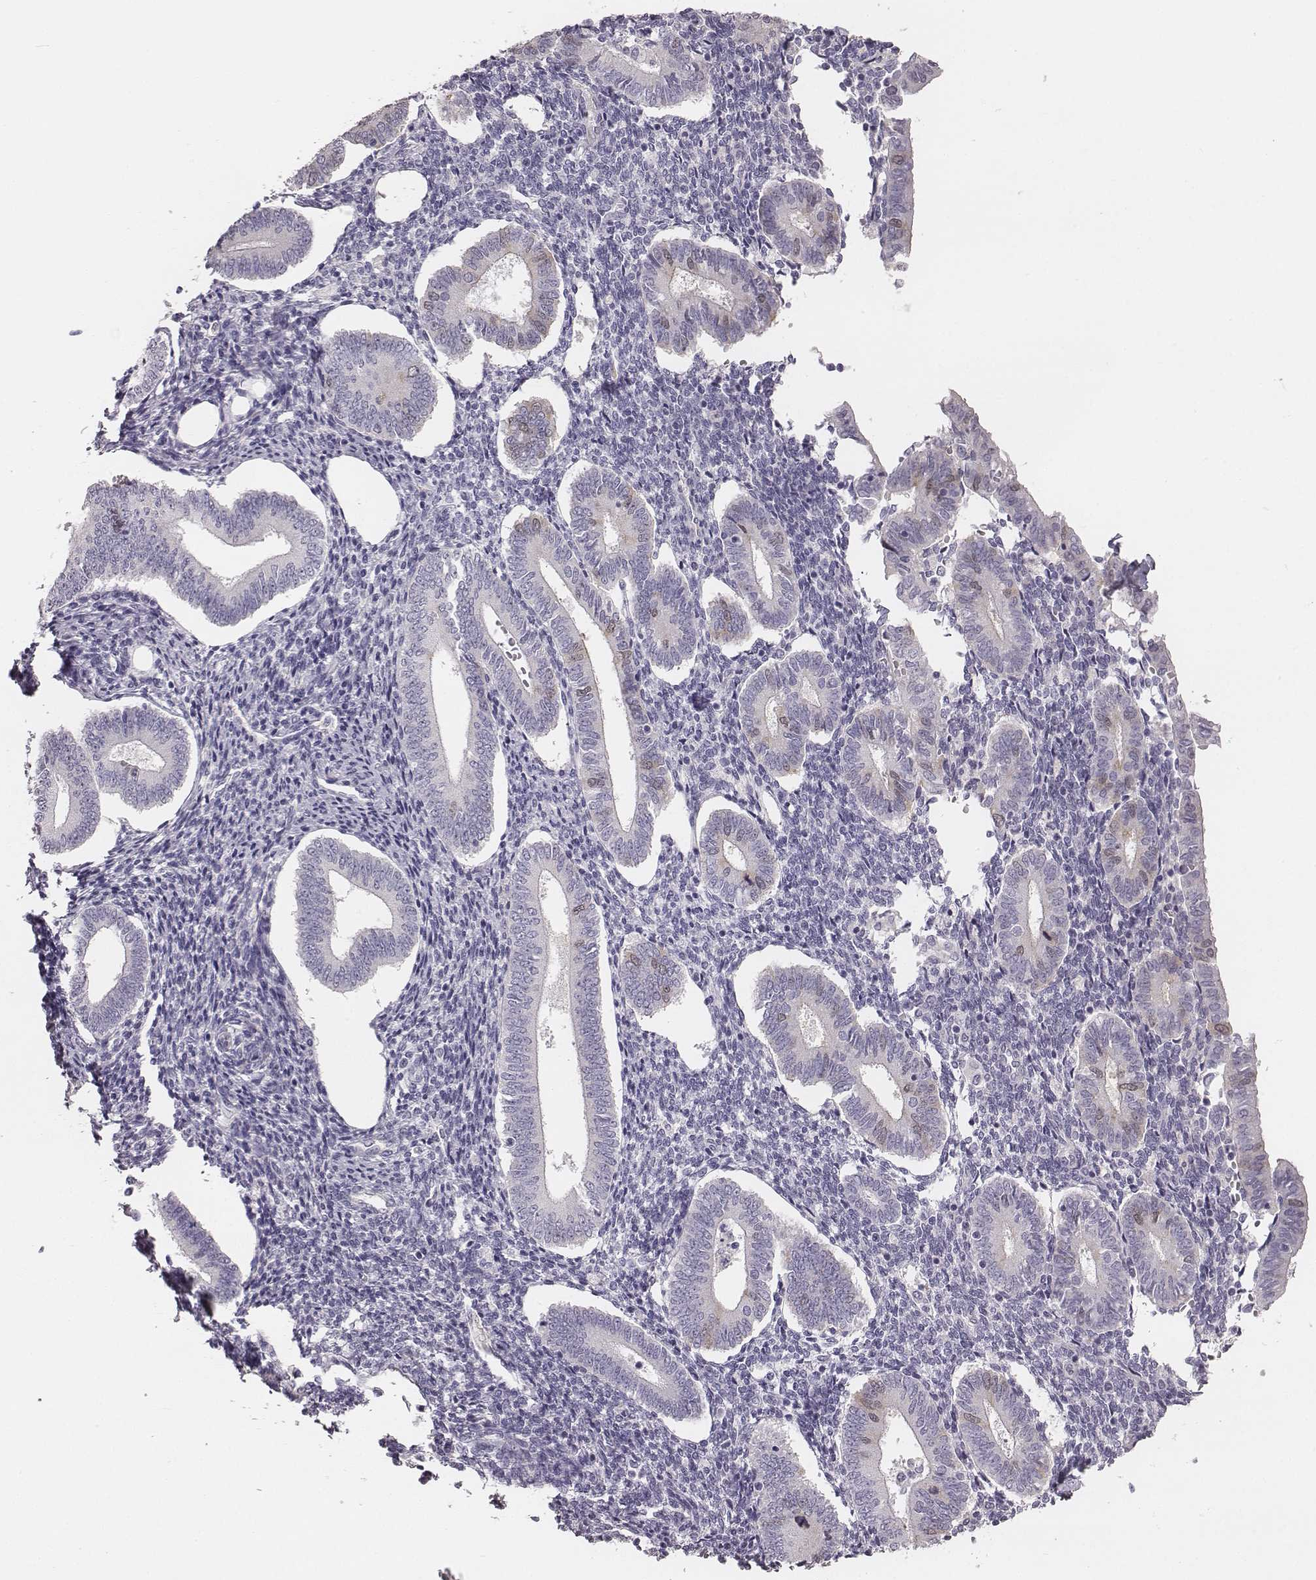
{"staining": {"intensity": "negative", "quantity": "none", "location": "none"}, "tissue": "endometrium", "cell_type": "Cells in endometrial stroma", "image_type": "normal", "snomed": [{"axis": "morphology", "description": "Normal tissue, NOS"}, {"axis": "topography", "description": "Endometrium"}], "caption": "IHC micrograph of benign endometrium stained for a protein (brown), which displays no staining in cells in endometrial stroma.", "gene": "PBK", "patient": {"sex": "female", "age": 40}}